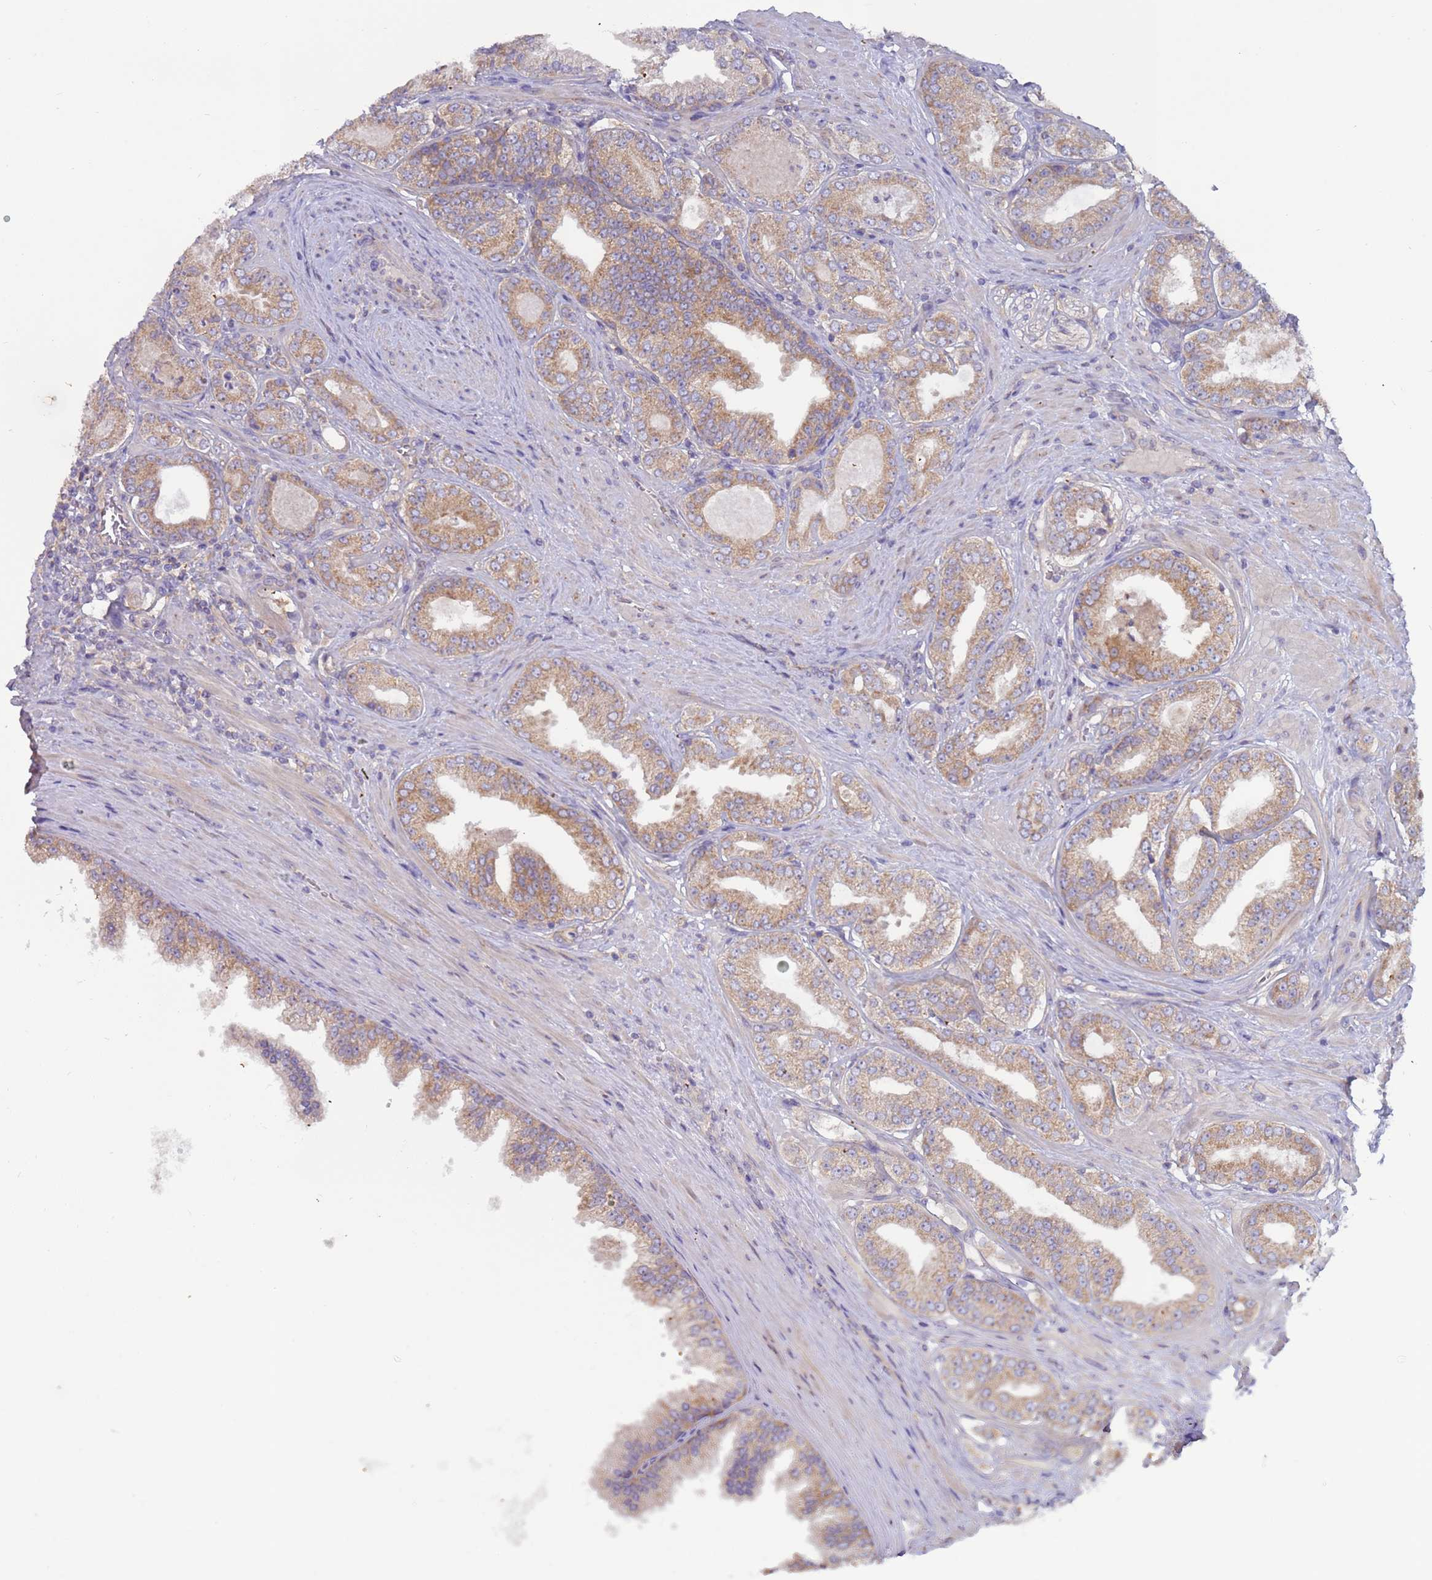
{"staining": {"intensity": "moderate", "quantity": ">75%", "location": "cytoplasmic/membranous"}, "tissue": "prostate cancer", "cell_type": "Tumor cells", "image_type": "cancer", "snomed": [{"axis": "morphology", "description": "Adenocarcinoma, Low grade"}, {"axis": "topography", "description": "Prostate"}], "caption": "This photomicrograph demonstrates prostate low-grade adenocarcinoma stained with immunohistochemistry (IHC) to label a protein in brown. The cytoplasmic/membranous of tumor cells show moderate positivity for the protein. Nuclei are counter-stained blue.", "gene": "UQCRQ", "patient": {"sex": "male", "age": 63}}